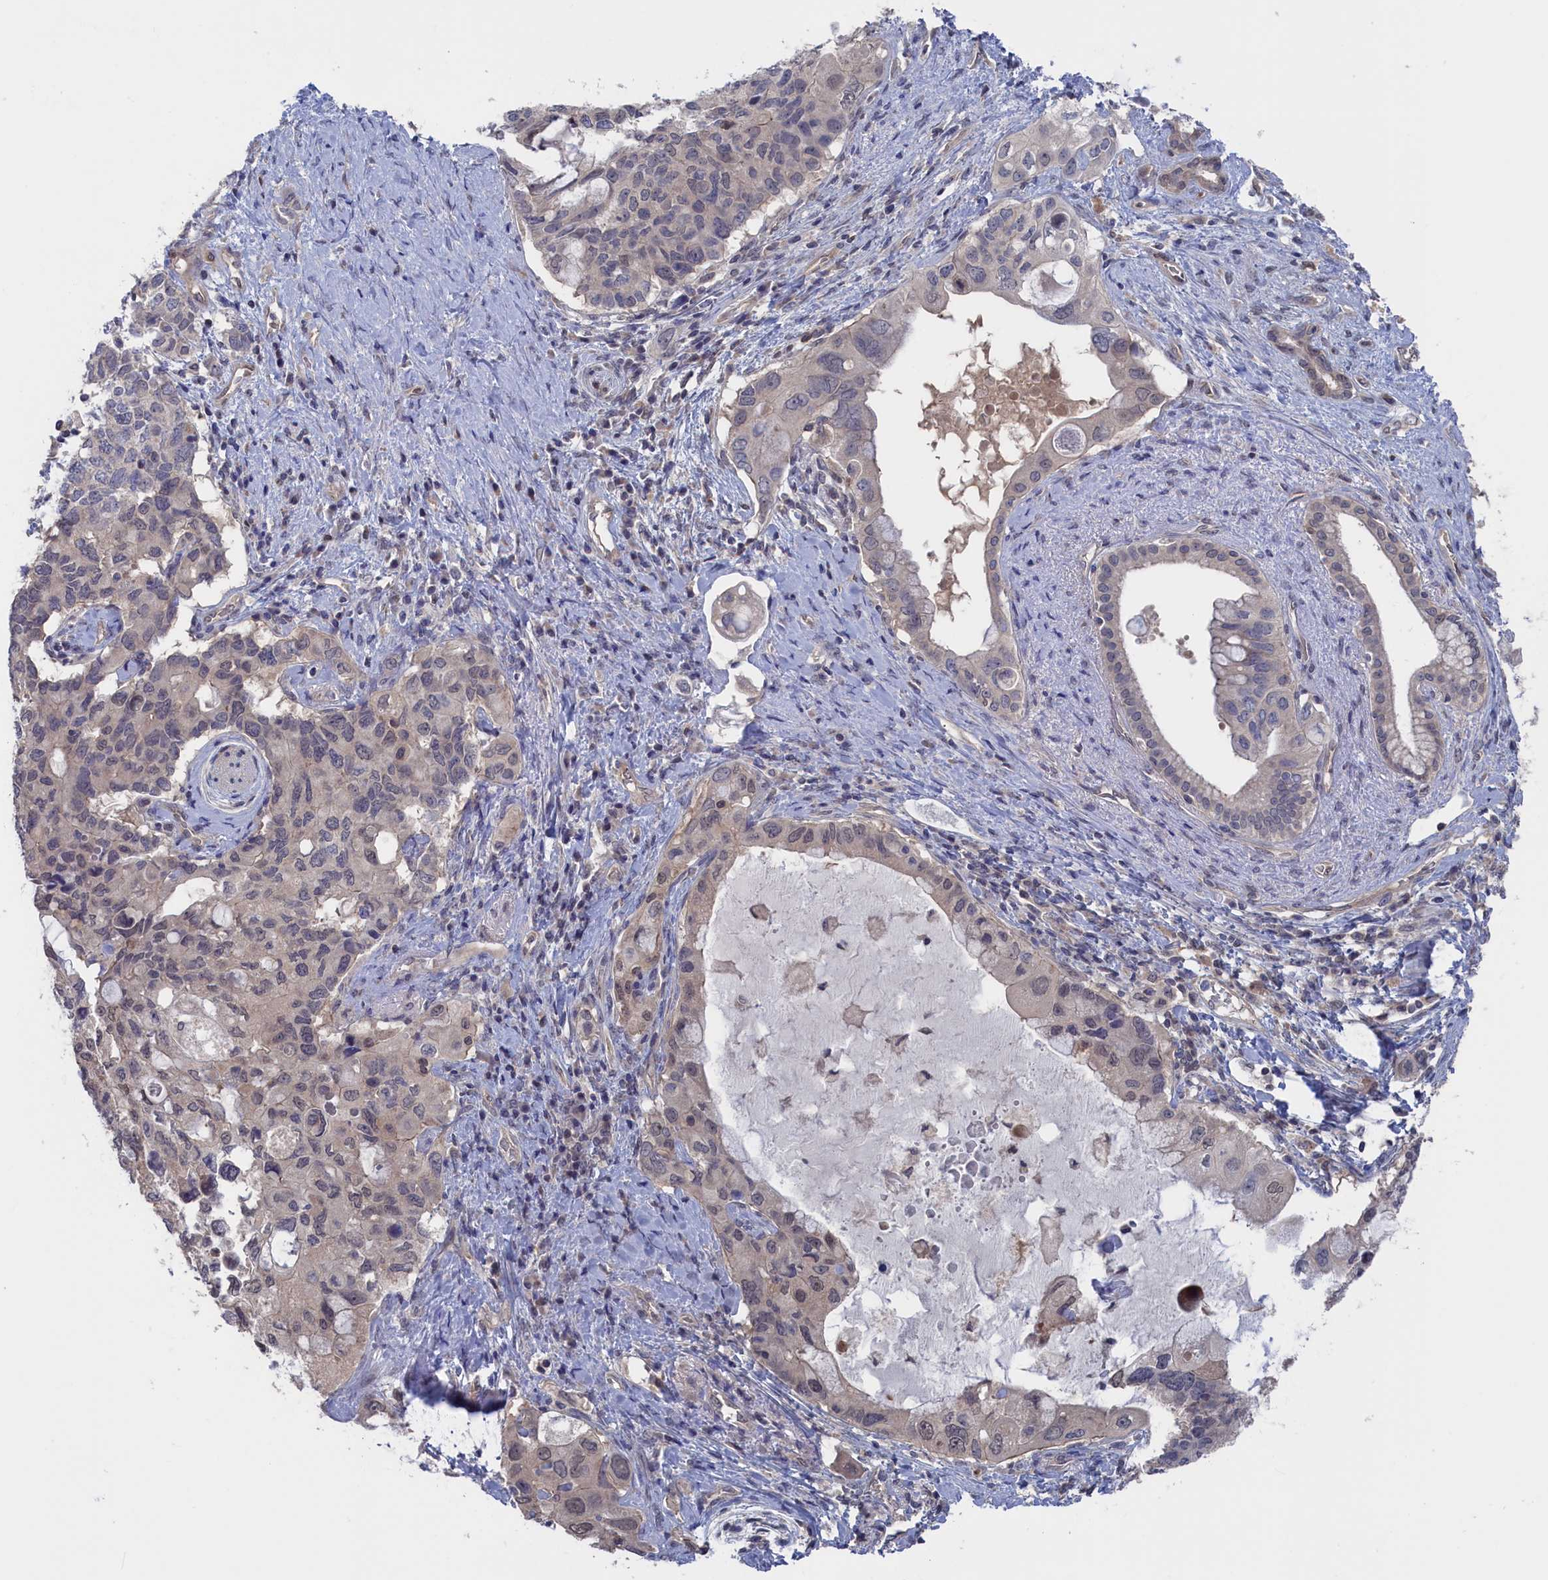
{"staining": {"intensity": "weak", "quantity": "<25%", "location": "nuclear"}, "tissue": "pancreatic cancer", "cell_type": "Tumor cells", "image_type": "cancer", "snomed": [{"axis": "morphology", "description": "Adenocarcinoma, NOS"}, {"axis": "topography", "description": "Pancreas"}], "caption": "IHC image of neoplastic tissue: pancreatic adenocarcinoma stained with DAB demonstrates no significant protein expression in tumor cells. Nuclei are stained in blue.", "gene": "NUTF2", "patient": {"sex": "female", "age": 56}}